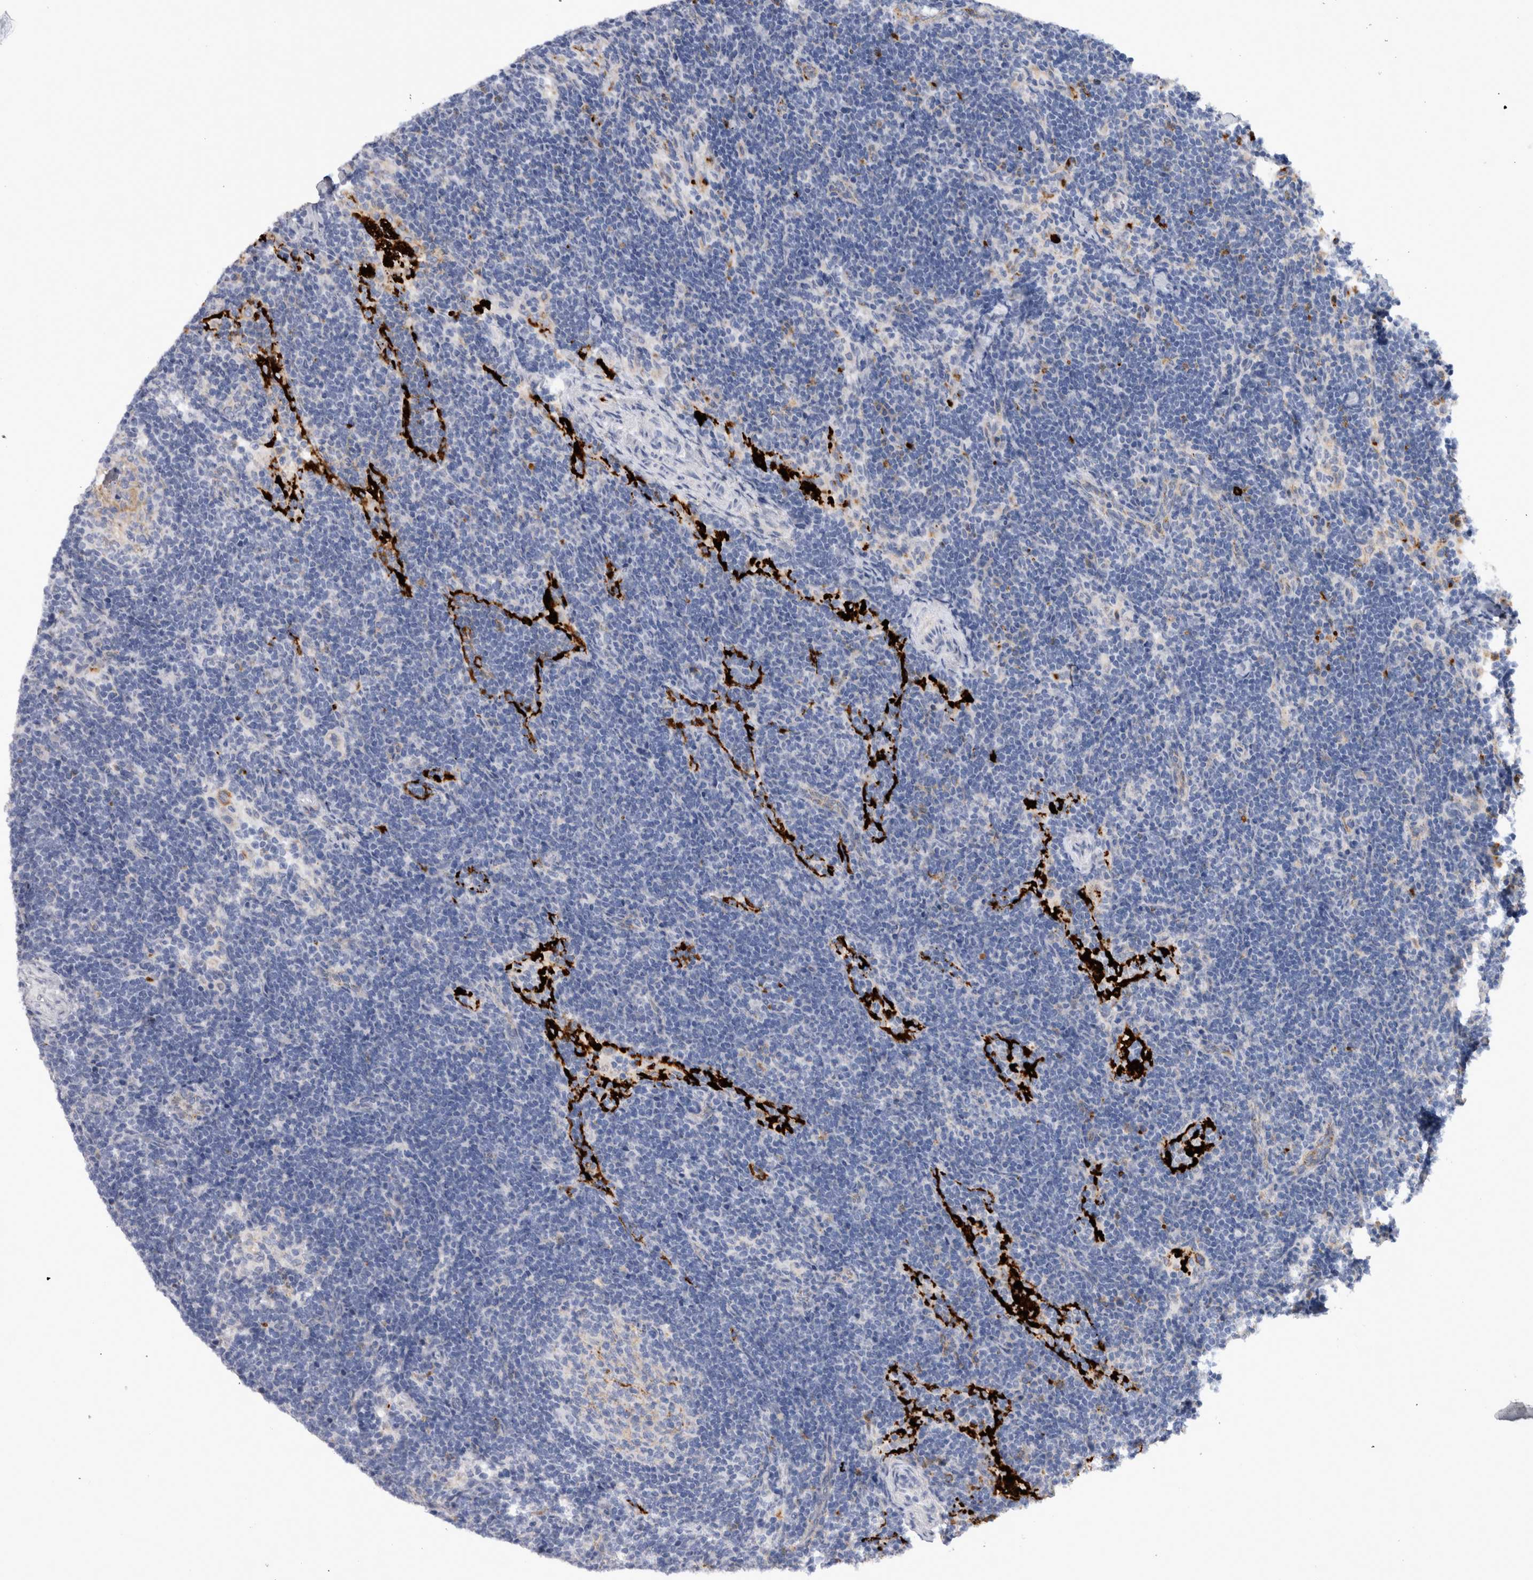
{"staining": {"intensity": "negative", "quantity": "none", "location": "none"}, "tissue": "lymph node", "cell_type": "Germinal center cells", "image_type": "normal", "snomed": [{"axis": "morphology", "description": "Normal tissue, NOS"}, {"axis": "topography", "description": "Lymph node"}], "caption": "Immunohistochemical staining of unremarkable lymph node exhibits no significant positivity in germinal center cells.", "gene": "CD63", "patient": {"sex": "female", "age": 22}}